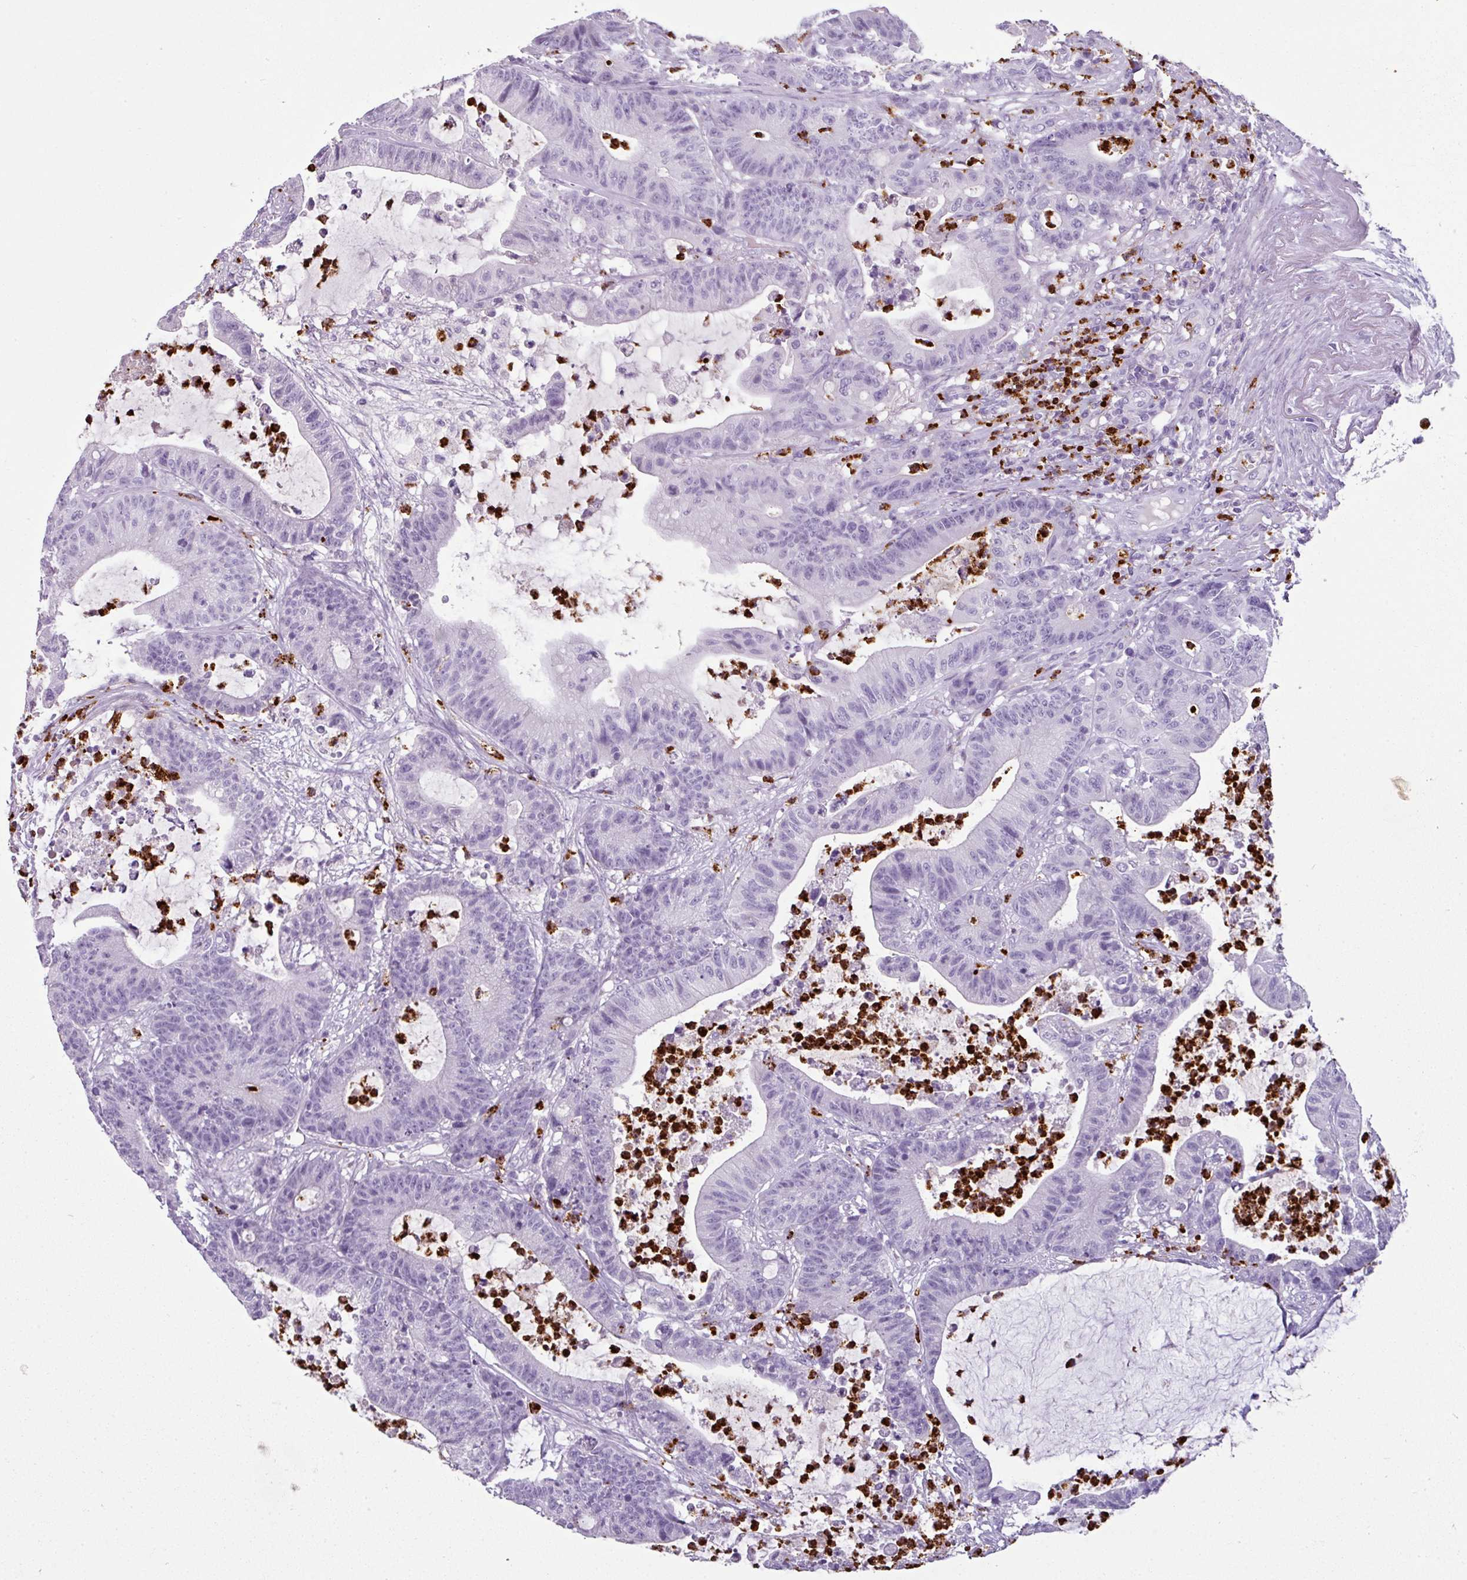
{"staining": {"intensity": "negative", "quantity": "none", "location": "none"}, "tissue": "colorectal cancer", "cell_type": "Tumor cells", "image_type": "cancer", "snomed": [{"axis": "morphology", "description": "Adenocarcinoma, NOS"}, {"axis": "topography", "description": "Colon"}], "caption": "Tumor cells show no significant protein staining in colorectal cancer.", "gene": "CTSG", "patient": {"sex": "female", "age": 84}}